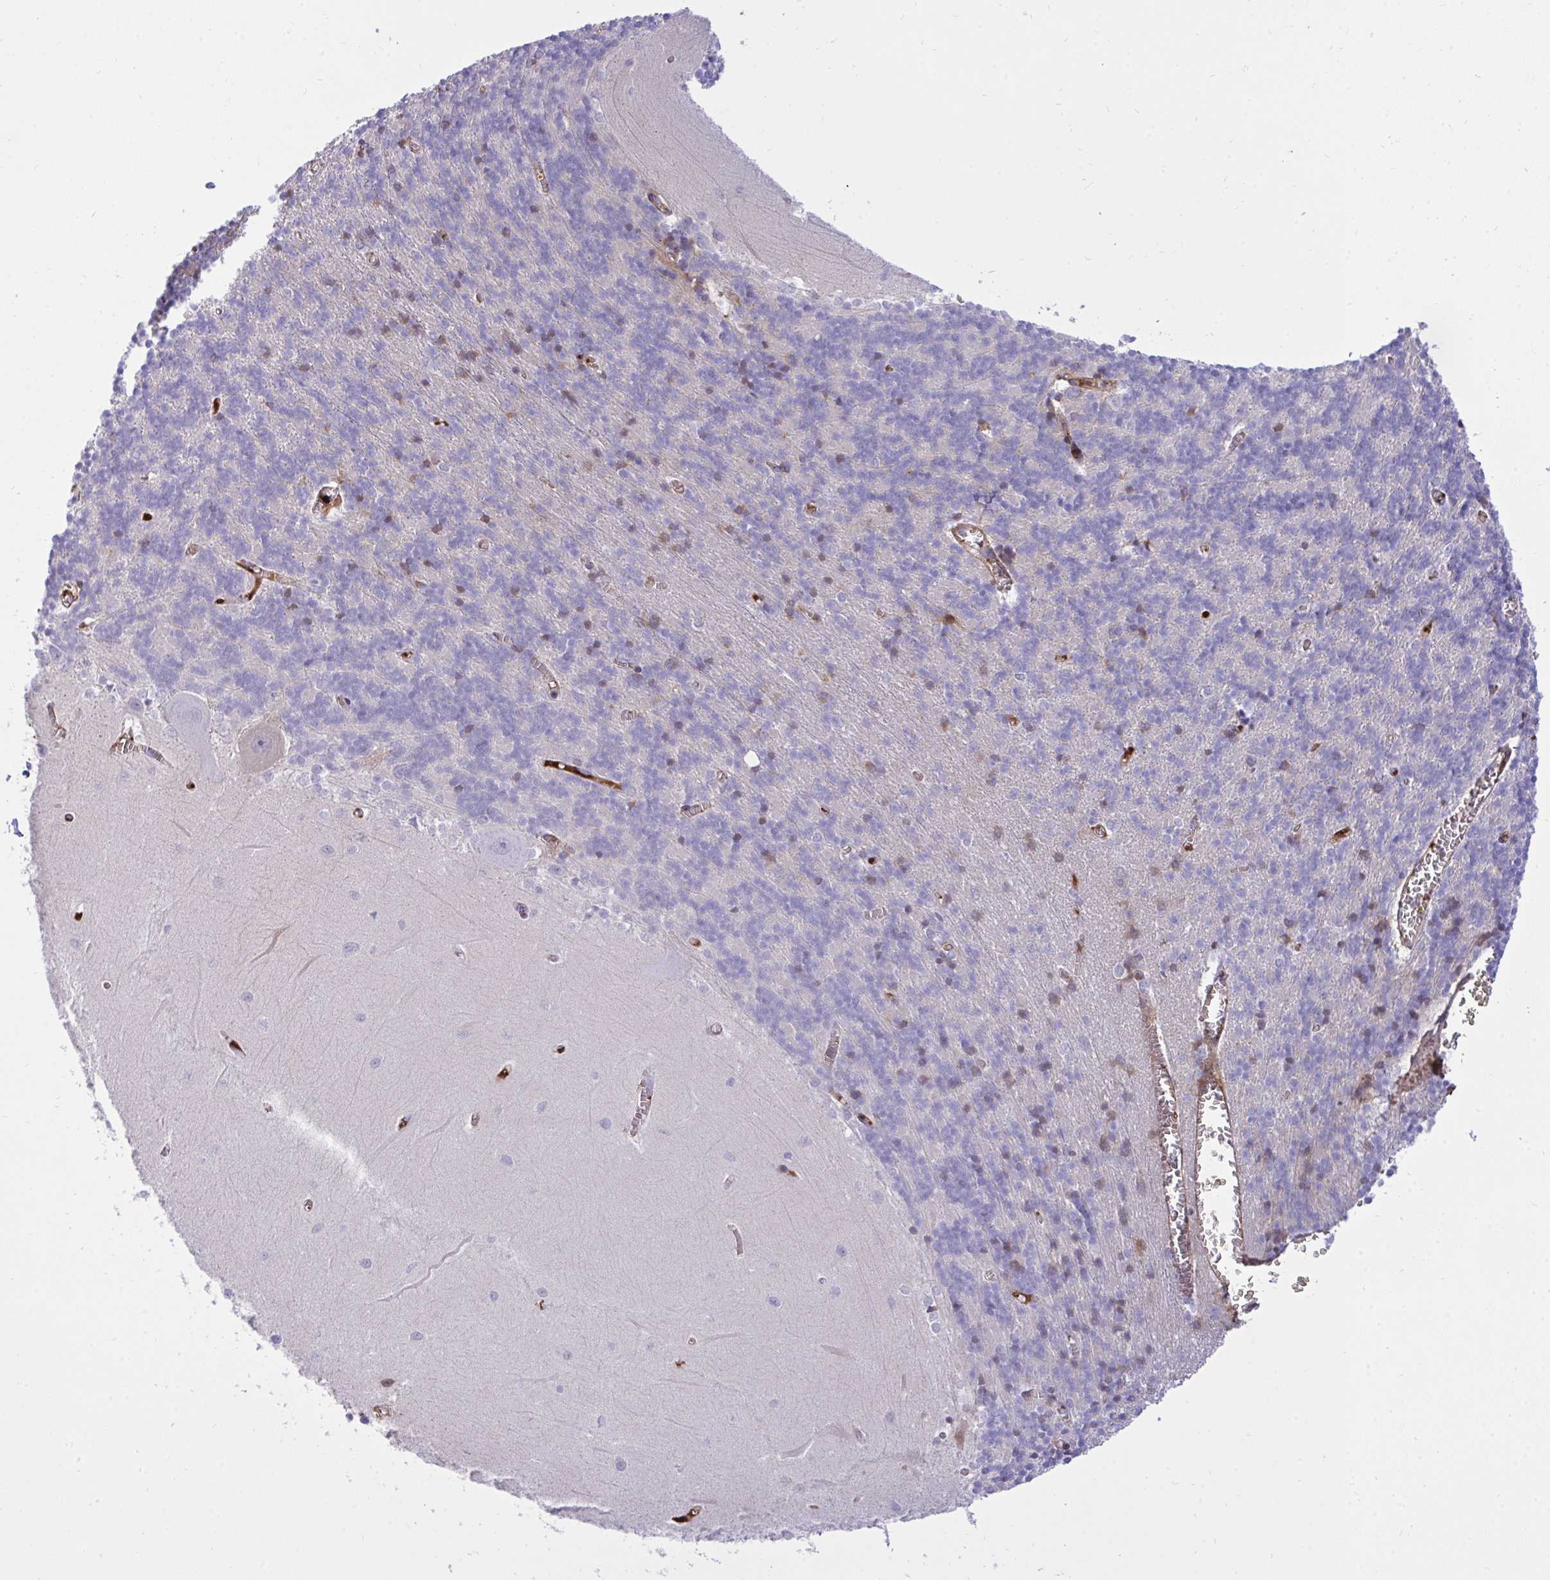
{"staining": {"intensity": "negative", "quantity": "none", "location": "none"}, "tissue": "cerebellum", "cell_type": "Cells in granular layer", "image_type": "normal", "snomed": [{"axis": "morphology", "description": "Normal tissue, NOS"}, {"axis": "topography", "description": "Cerebellum"}], "caption": "This is a histopathology image of immunohistochemistry staining of normal cerebellum, which shows no expression in cells in granular layer. (Brightfield microscopy of DAB (3,3'-diaminobenzidine) IHC at high magnification).", "gene": "F2", "patient": {"sex": "male", "age": 37}}